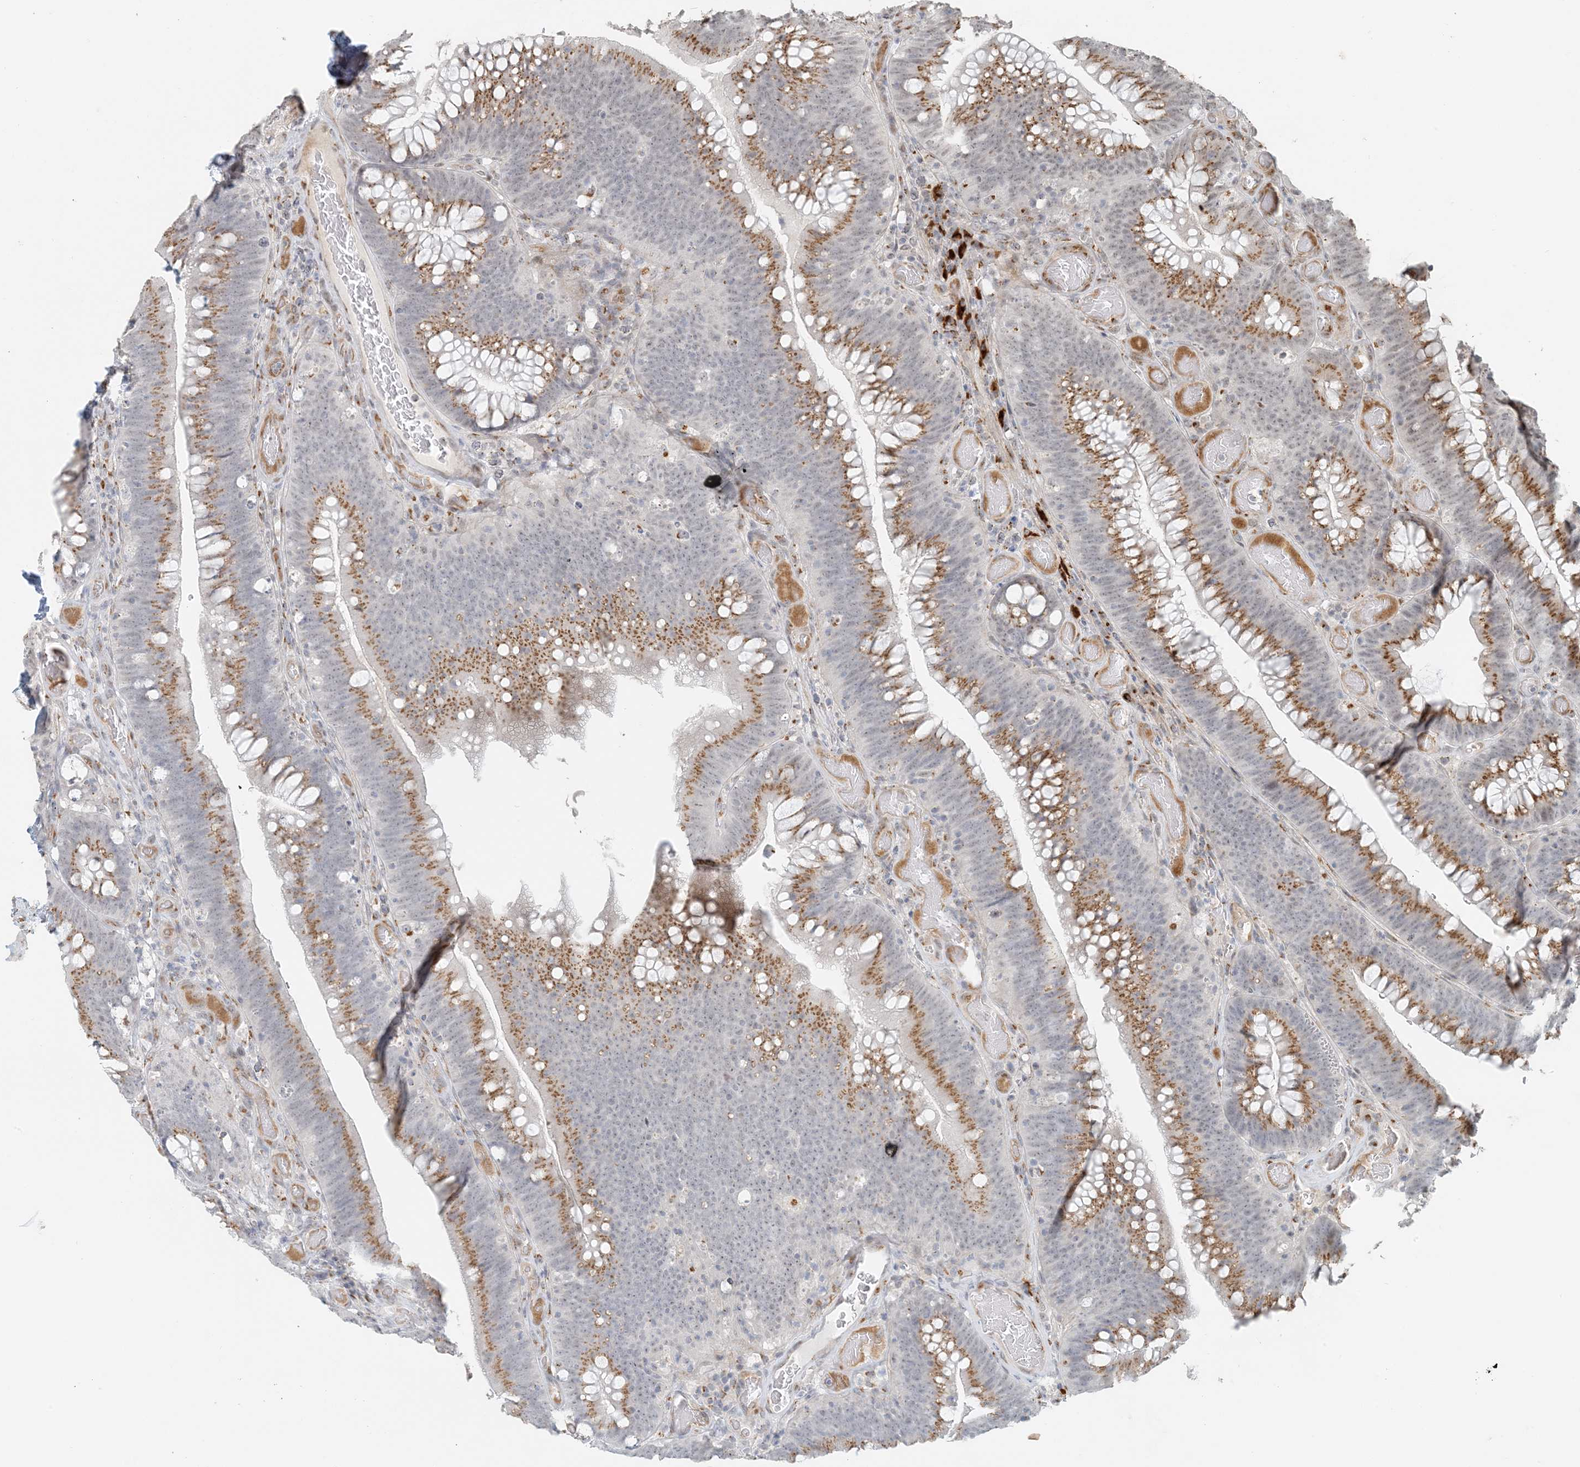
{"staining": {"intensity": "strong", "quantity": "25%-75%", "location": "cytoplasmic/membranous"}, "tissue": "colorectal cancer", "cell_type": "Tumor cells", "image_type": "cancer", "snomed": [{"axis": "morphology", "description": "Normal tissue, NOS"}, {"axis": "topography", "description": "Colon"}], "caption": "A histopathology image showing strong cytoplasmic/membranous expression in about 25%-75% of tumor cells in colorectal cancer, as visualized by brown immunohistochemical staining.", "gene": "ZCCHC4", "patient": {"sex": "female", "age": 82}}